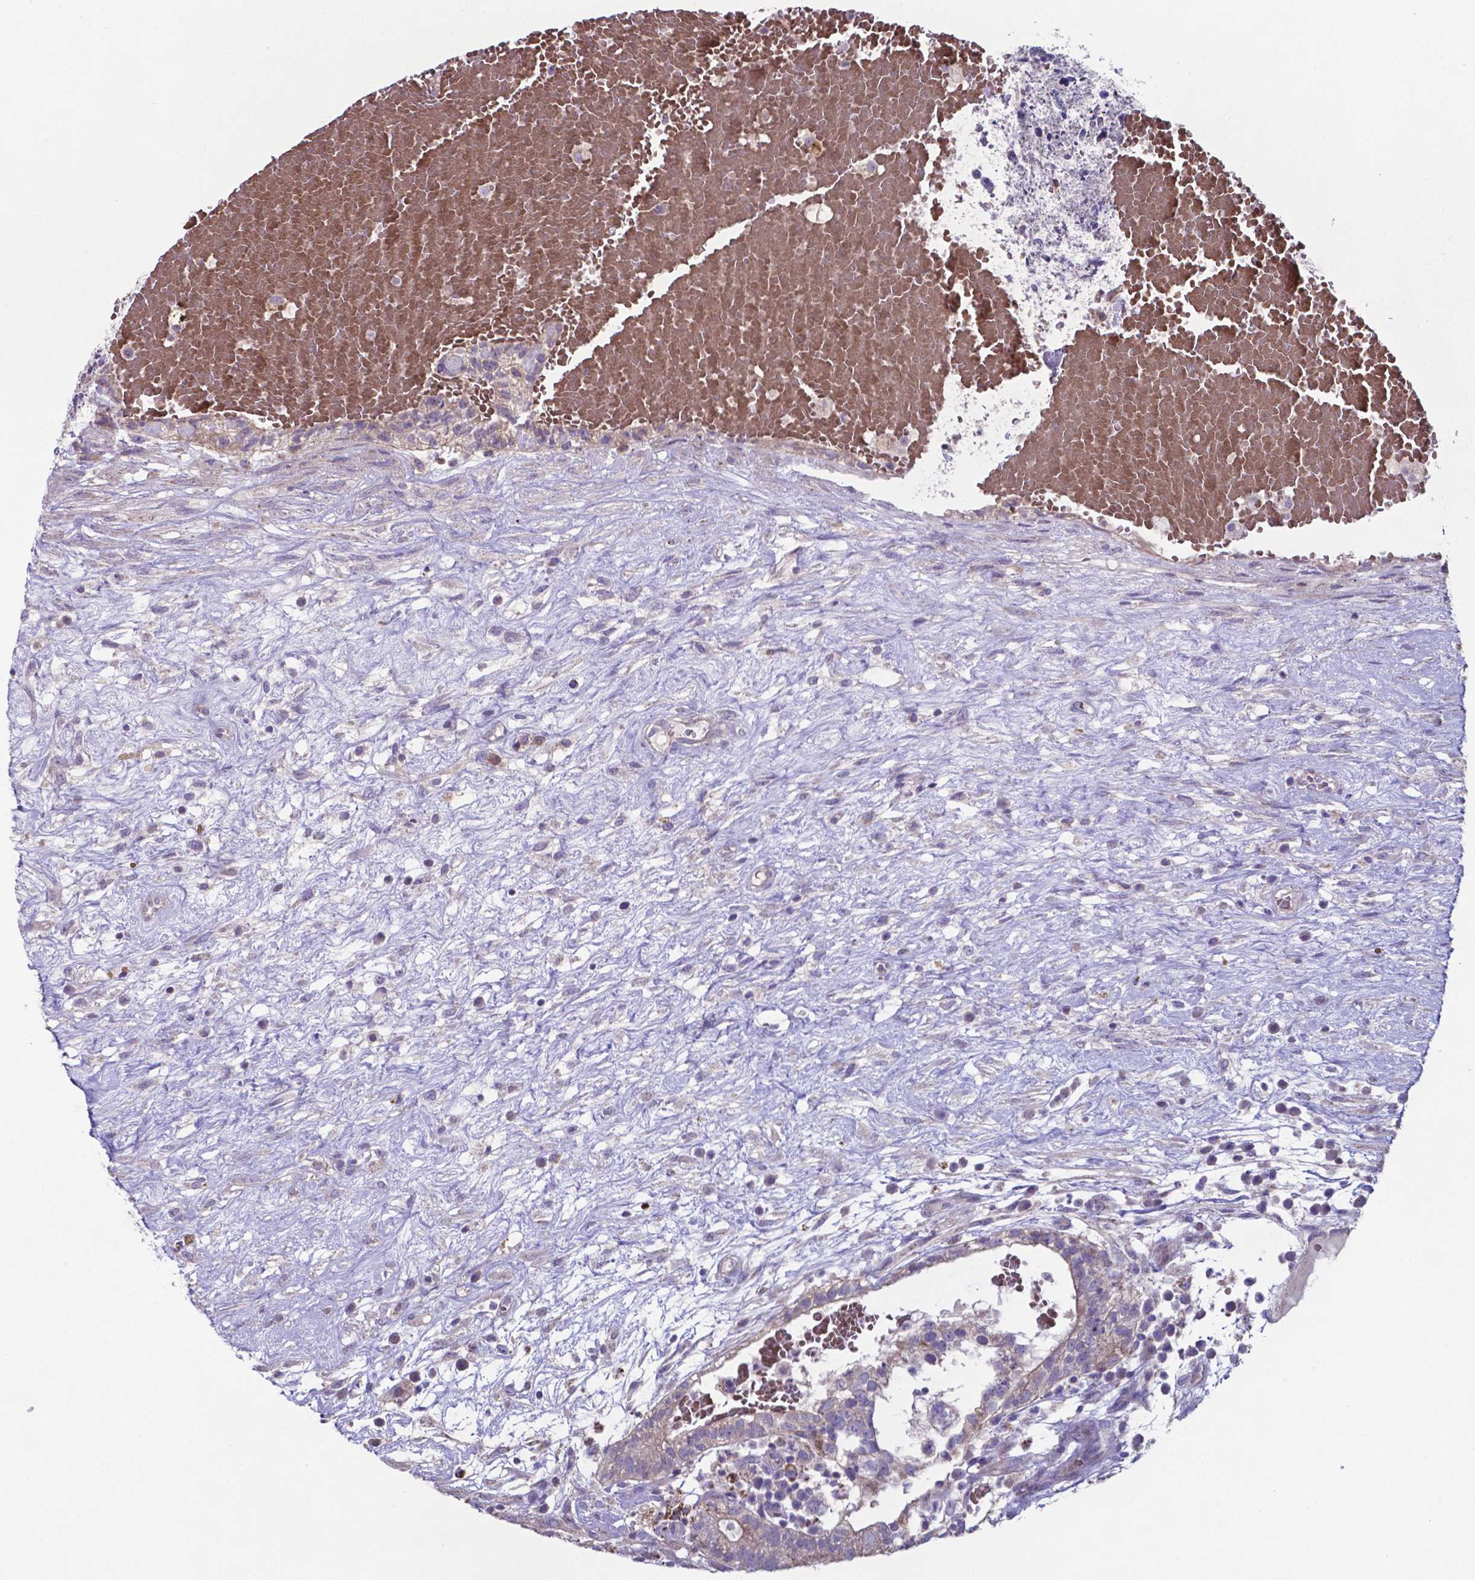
{"staining": {"intensity": "negative", "quantity": "none", "location": "none"}, "tissue": "testis cancer", "cell_type": "Tumor cells", "image_type": "cancer", "snomed": [{"axis": "morphology", "description": "Normal tissue, NOS"}, {"axis": "morphology", "description": "Carcinoma, Embryonal, NOS"}, {"axis": "topography", "description": "Testis"}], "caption": "The image displays no significant expression in tumor cells of testis cancer (embryonal carcinoma). (Stains: DAB immunohistochemistry (IHC) with hematoxylin counter stain, Microscopy: brightfield microscopy at high magnification).", "gene": "TYRO3", "patient": {"sex": "male", "age": 32}}